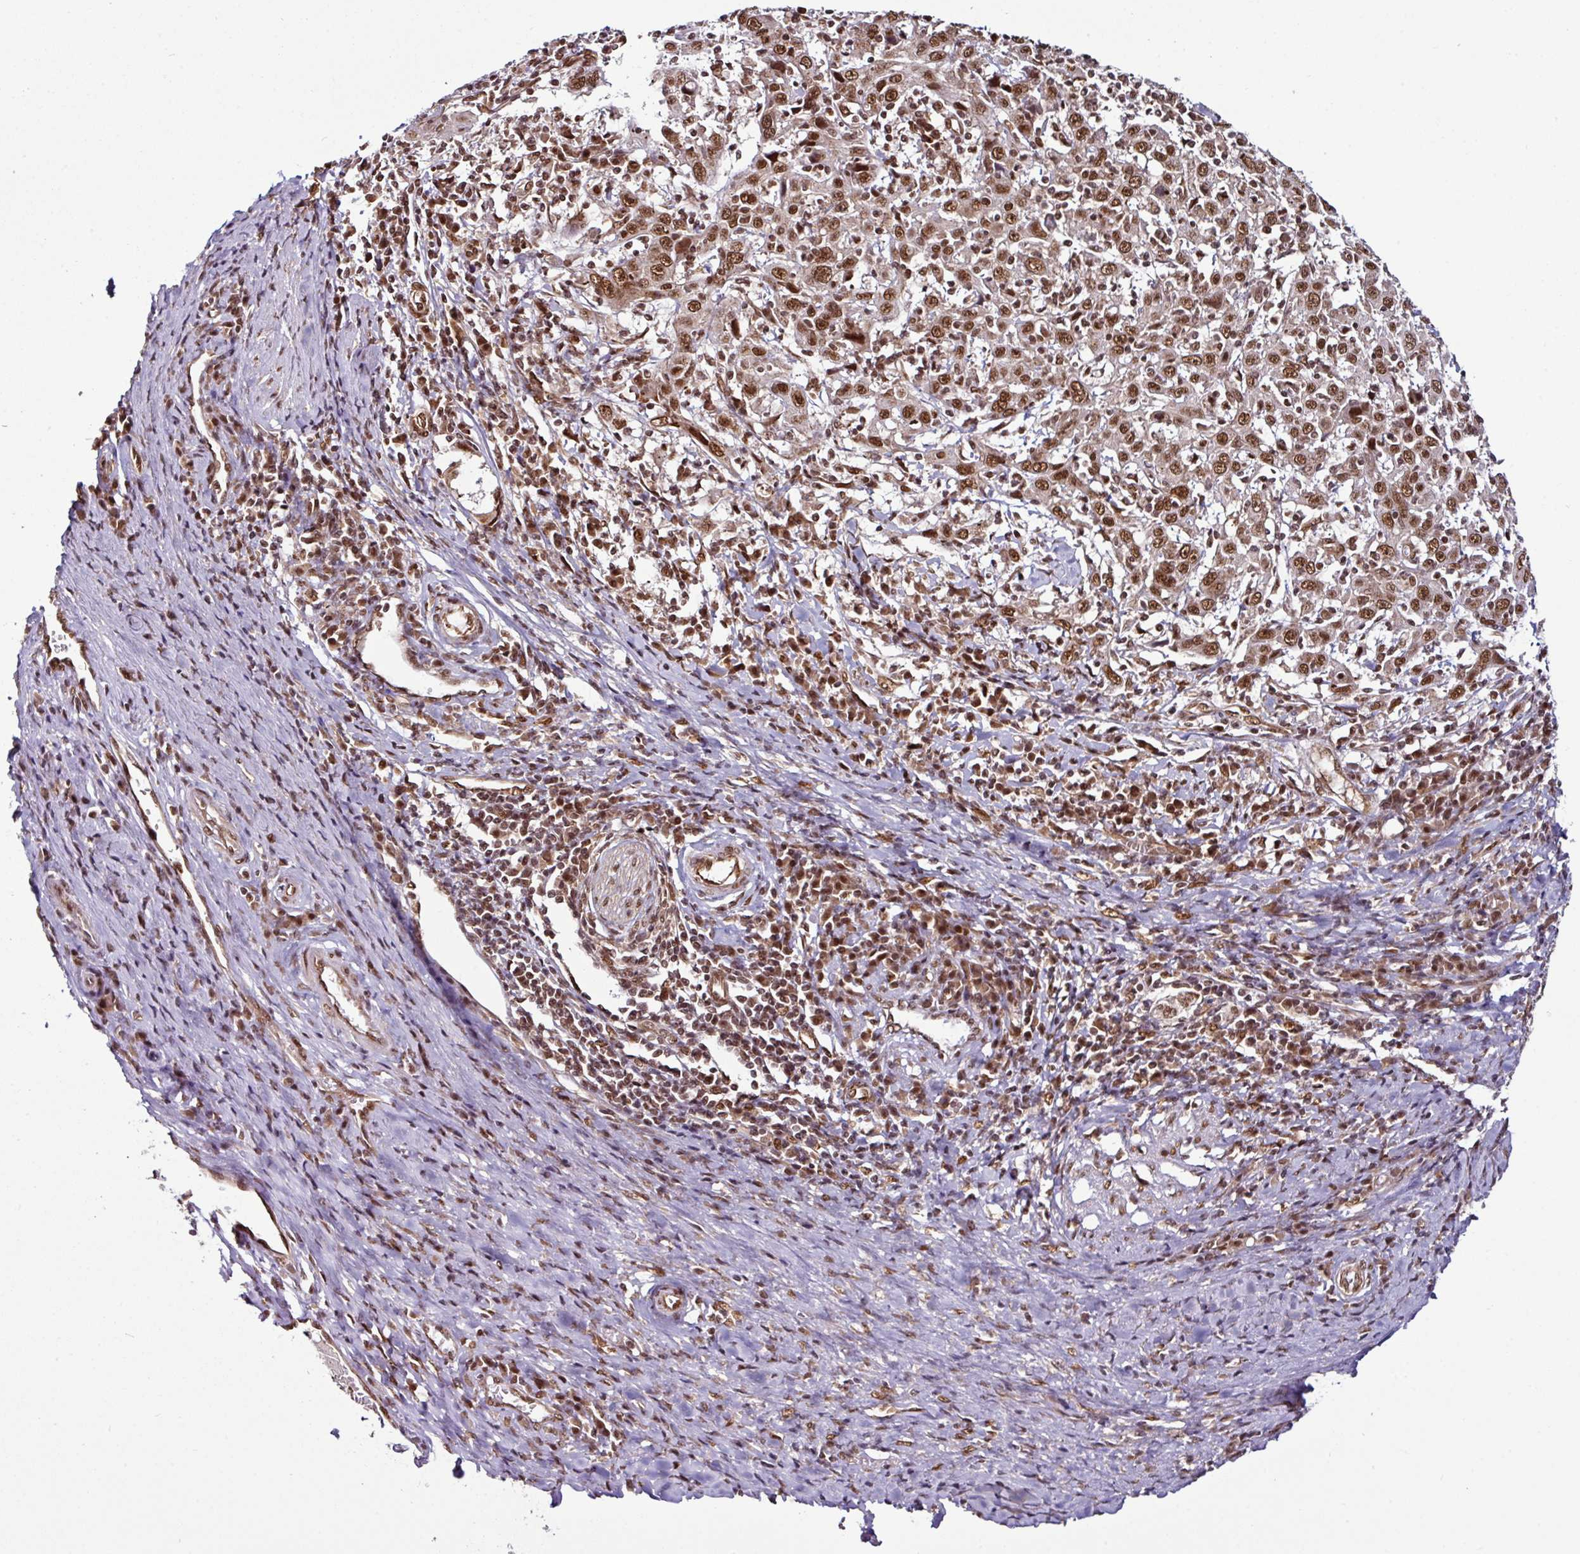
{"staining": {"intensity": "moderate", "quantity": ">75%", "location": "nuclear"}, "tissue": "cervical cancer", "cell_type": "Tumor cells", "image_type": "cancer", "snomed": [{"axis": "morphology", "description": "Squamous cell carcinoma, NOS"}, {"axis": "topography", "description": "Cervix"}], "caption": "Moderate nuclear staining for a protein is appreciated in about >75% of tumor cells of cervical cancer (squamous cell carcinoma) using IHC.", "gene": "MORF4L2", "patient": {"sex": "female", "age": 46}}